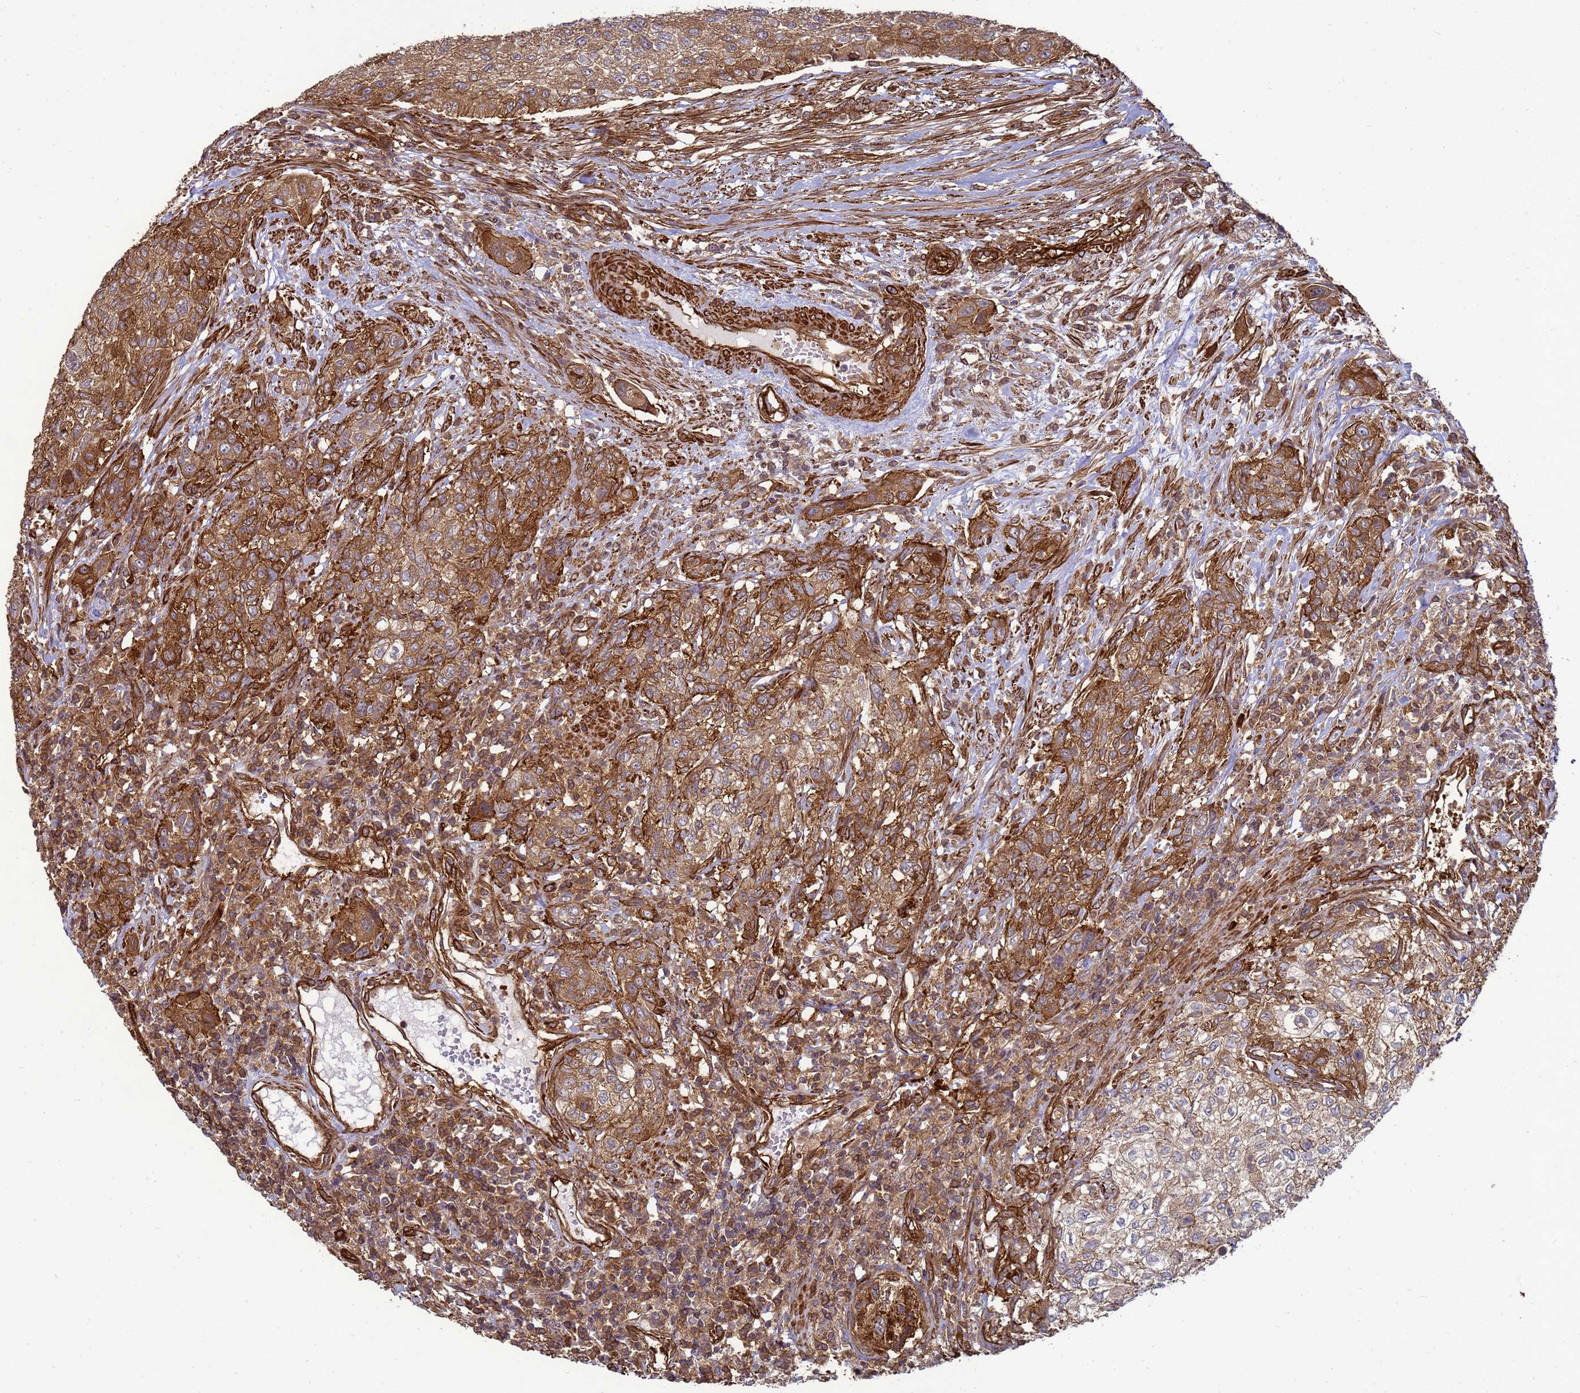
{"staining": {"intensity": "moderate", "quantity": ">75%", "location": "cytoplasmic/membranous"}, "tissue": "urothelial cancer", "cell_type": "Tumor cells", "image_type": "cancer", "snomed": [{"axis": "morphology", "description": "Normal tissue, NOS"}, {"axis": "morphology", "description": "Urothelial carcinoma, NOS"}, {"axis": "topography", "description": "Urinary bladder"}, {"axis": "topography", "description": "Peripheral nerve tissue"}], "caption": "A medium amount of moderate cytoplasmic/membranous positivity is appreciated in approximately >75% of tumor cells in urothelial cancer tissue.", "gene": "CNOT1", "patient": {"sex": "male", "age": 35}}